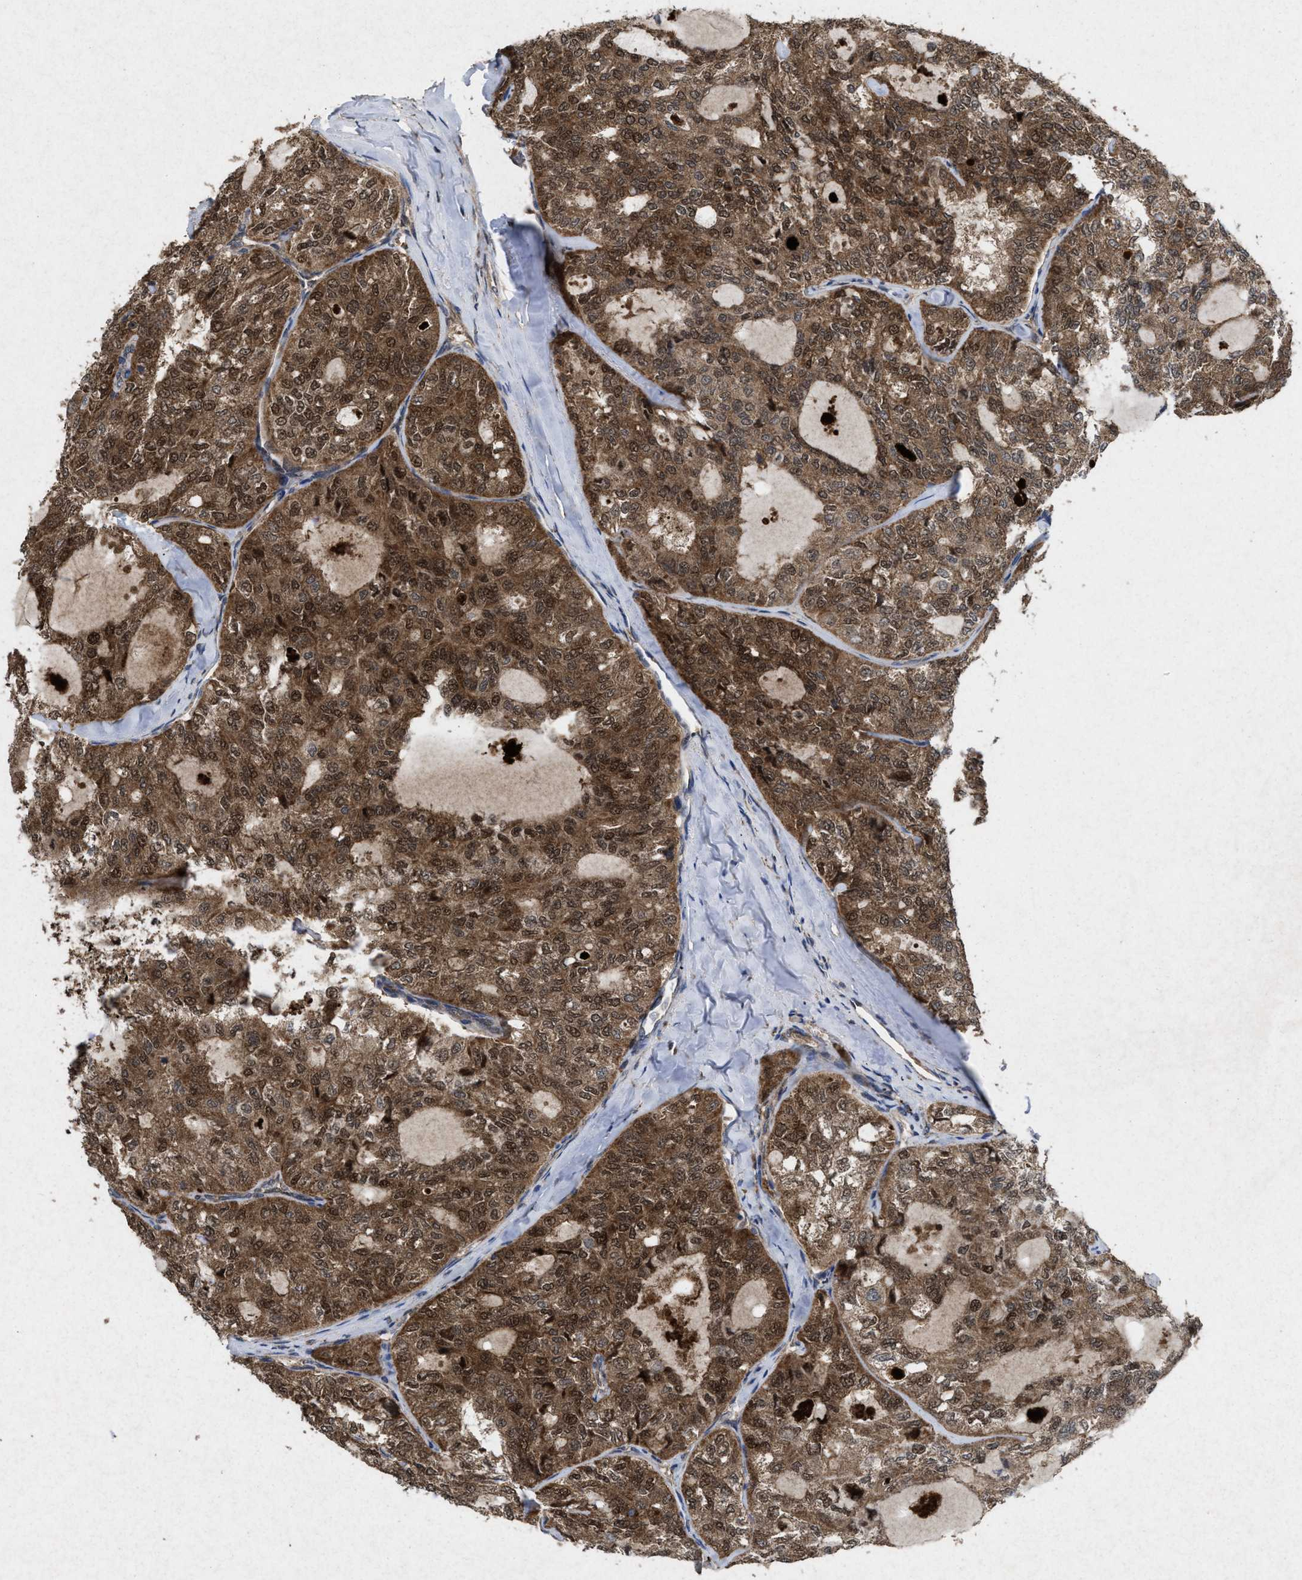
{"staining": {"intensity": "strong", "quantity": ">75%", "location": "cytoplasmic/membranous,nuclear"}, "tissue": "thyroid cancer", "cell_type": "Tumor cells", "image_type": "cancer", "snomed": [{"axis": "morphology", "description": "Follicular adenoma carcinoma, NOS"}, {"axis": "topography", "description": "Thyroid gland"}], "caption": "Immunohistochemistry (IHC) (DAB) staining of human thyroid follicular adenoma carcinoma demonstrates strong cytoplasmic/membranous and nuclear protein expression in about >75% of tumor cells. (Stains: DAB (3,3'-diaminobenzidine) in brown, nuclei in blue, Microscopy: brightfield microscopy at high magnification).", "gene": "MSI2", "patient": {"sex": "male", "age": 75}}